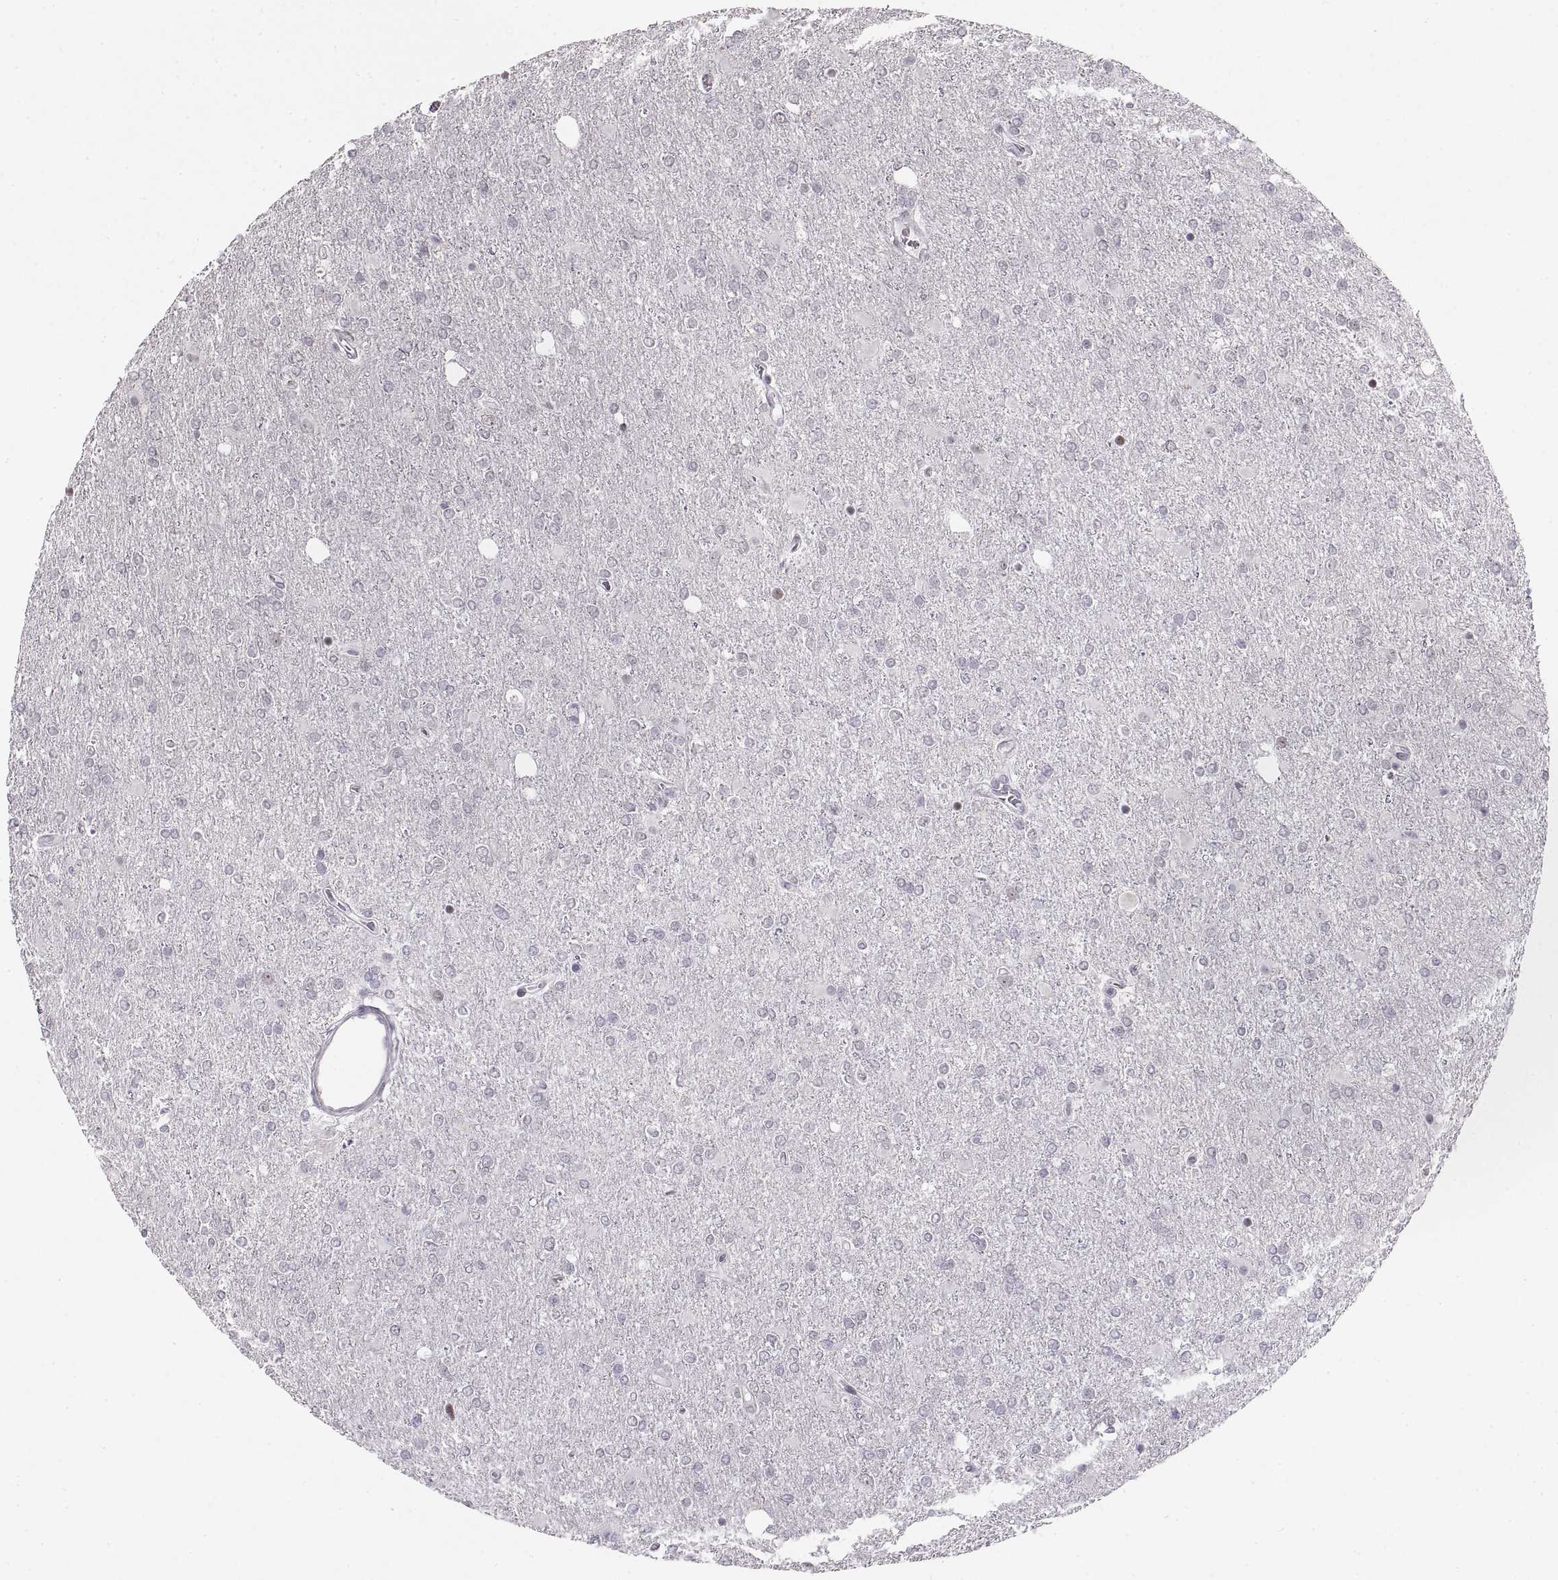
{"staining": {"intensity": "negative", "quantity": "none", "location": "none"}, "tissue": "glioma", "cell_type": "Tumor cells", "image_type": "cancer", "snomed": [{"axis": "morphology", "description": "Glioma, malignant, High grade"}, {"axis": "topography", "description": "Cerebral cortex"}], "caption": "This is an IHC histopathology image of human malignant glioma (high-grade). There is no expression in tumor cells.", "gene": "NANOS3", "patient": {"sex": "male", "age": 70}}